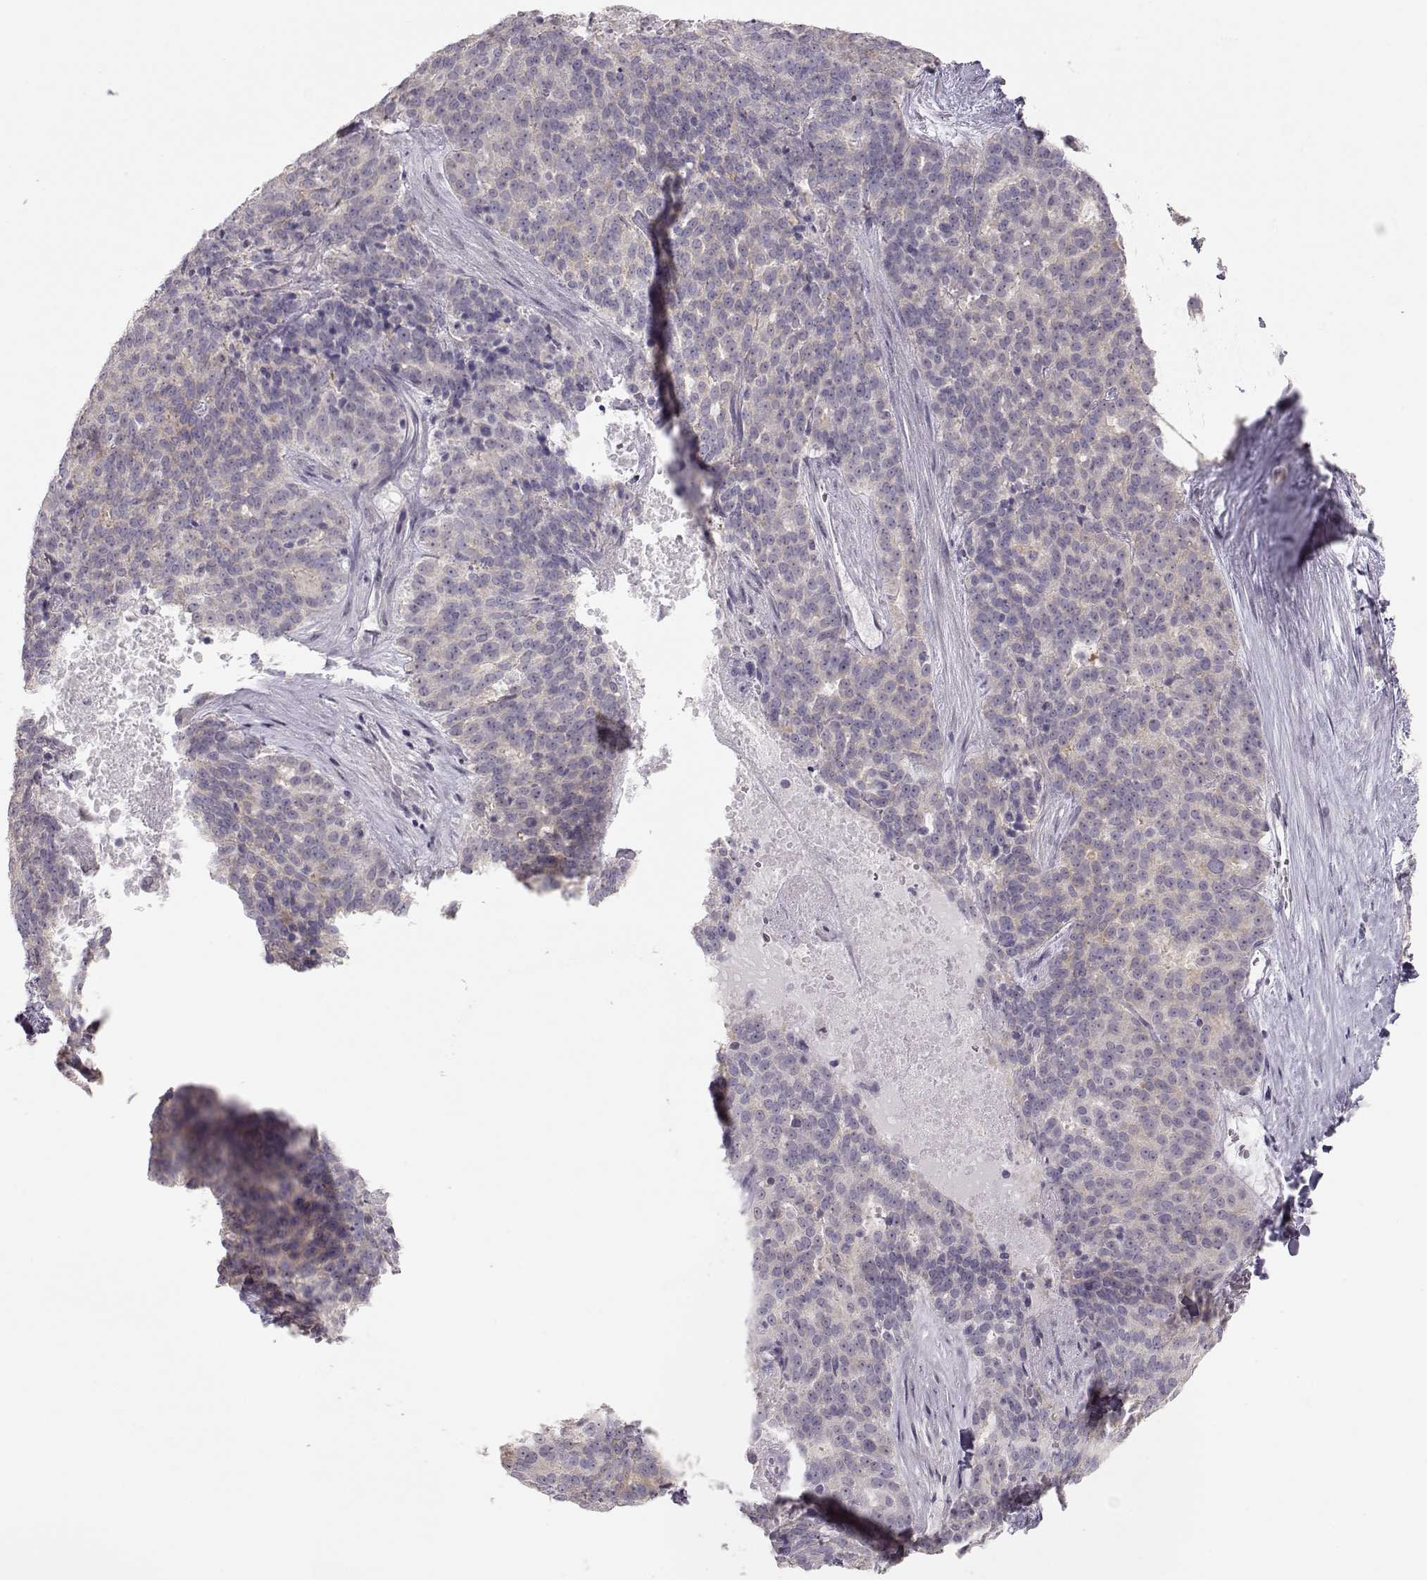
{"staining": {"intensity": "negative", "quantity": "none", "location": "none"}, "tissue": "liver cancer", "cell_type": "Tumor cells", "image_type": "cancer", "snomed": [{"axis": "morphology", "description": "Cholangiocarcinoma"}, {"axis": "topography", "description": "Liver"}], "caption": "Immunohistochemistry (IHC) histopathology image of liver cholangiocarcinoma stained for a protein (brown), which displays no expression in tumor cells.", "gene": "FAM205A", "patient": {"sex": "female", "age": 47}}